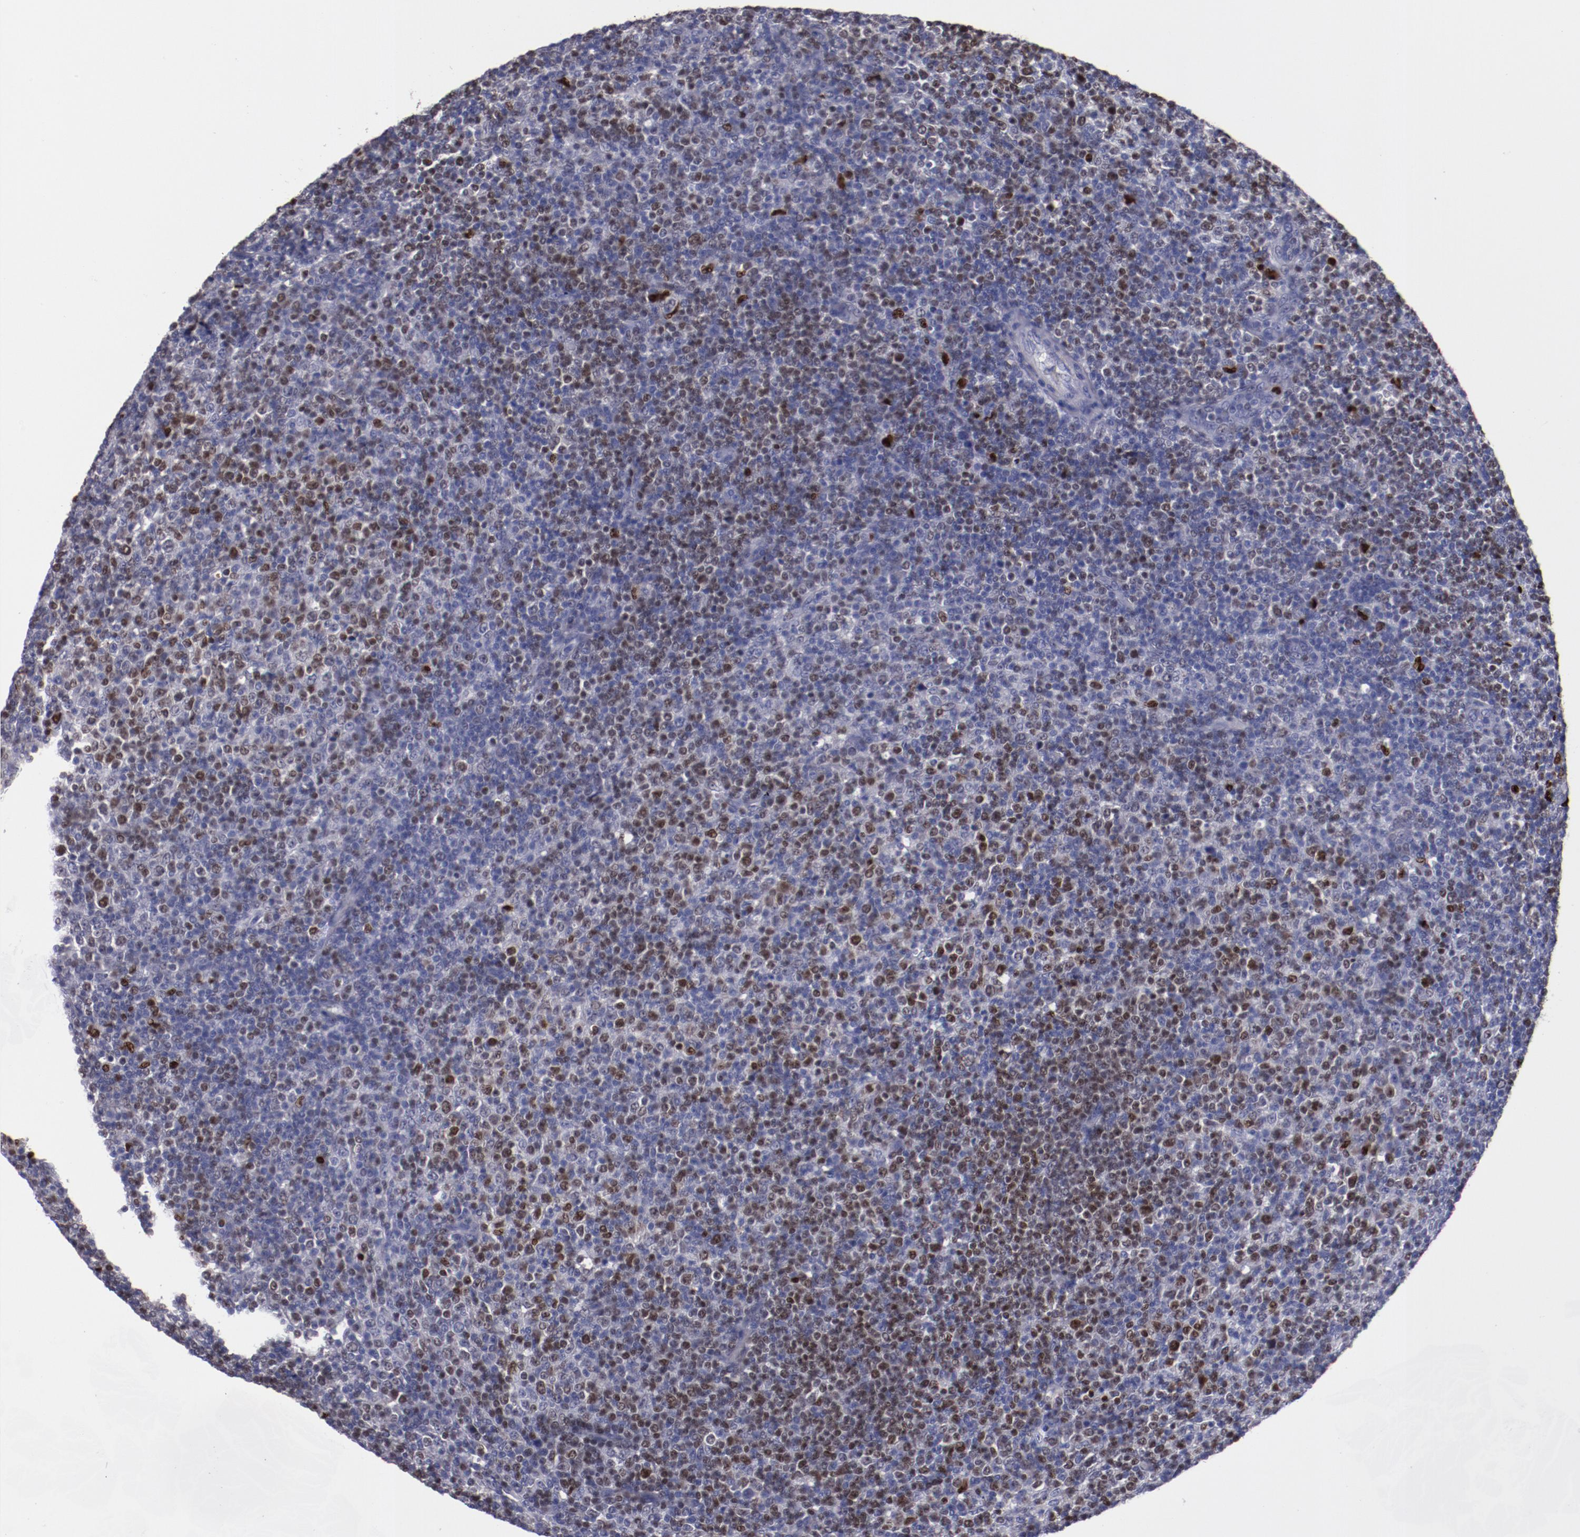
{"staining": {"intensity": "moderate", "quantity": "25%-75%", "location": "nuclear"}, "tissue": "lymphoma", "cell_type": "Tumor cells", "image_type": "cancer", "snomed": [{"axis": "morphology", "description": "Malignant lymphoma, non-Hodgkin's type, Low grade"}, {"axis": "topography", "description": "Lymph node"}], "caption": "Brown immunohistochemical staining in human lymphoma shows moderate nuclear expression in about 25%-75% of tumor cells. (Brightfield microscopy of DAB IHC at high magnification).", "gene": "IRF8", "patient": {"sex": "male", "age": 70}}